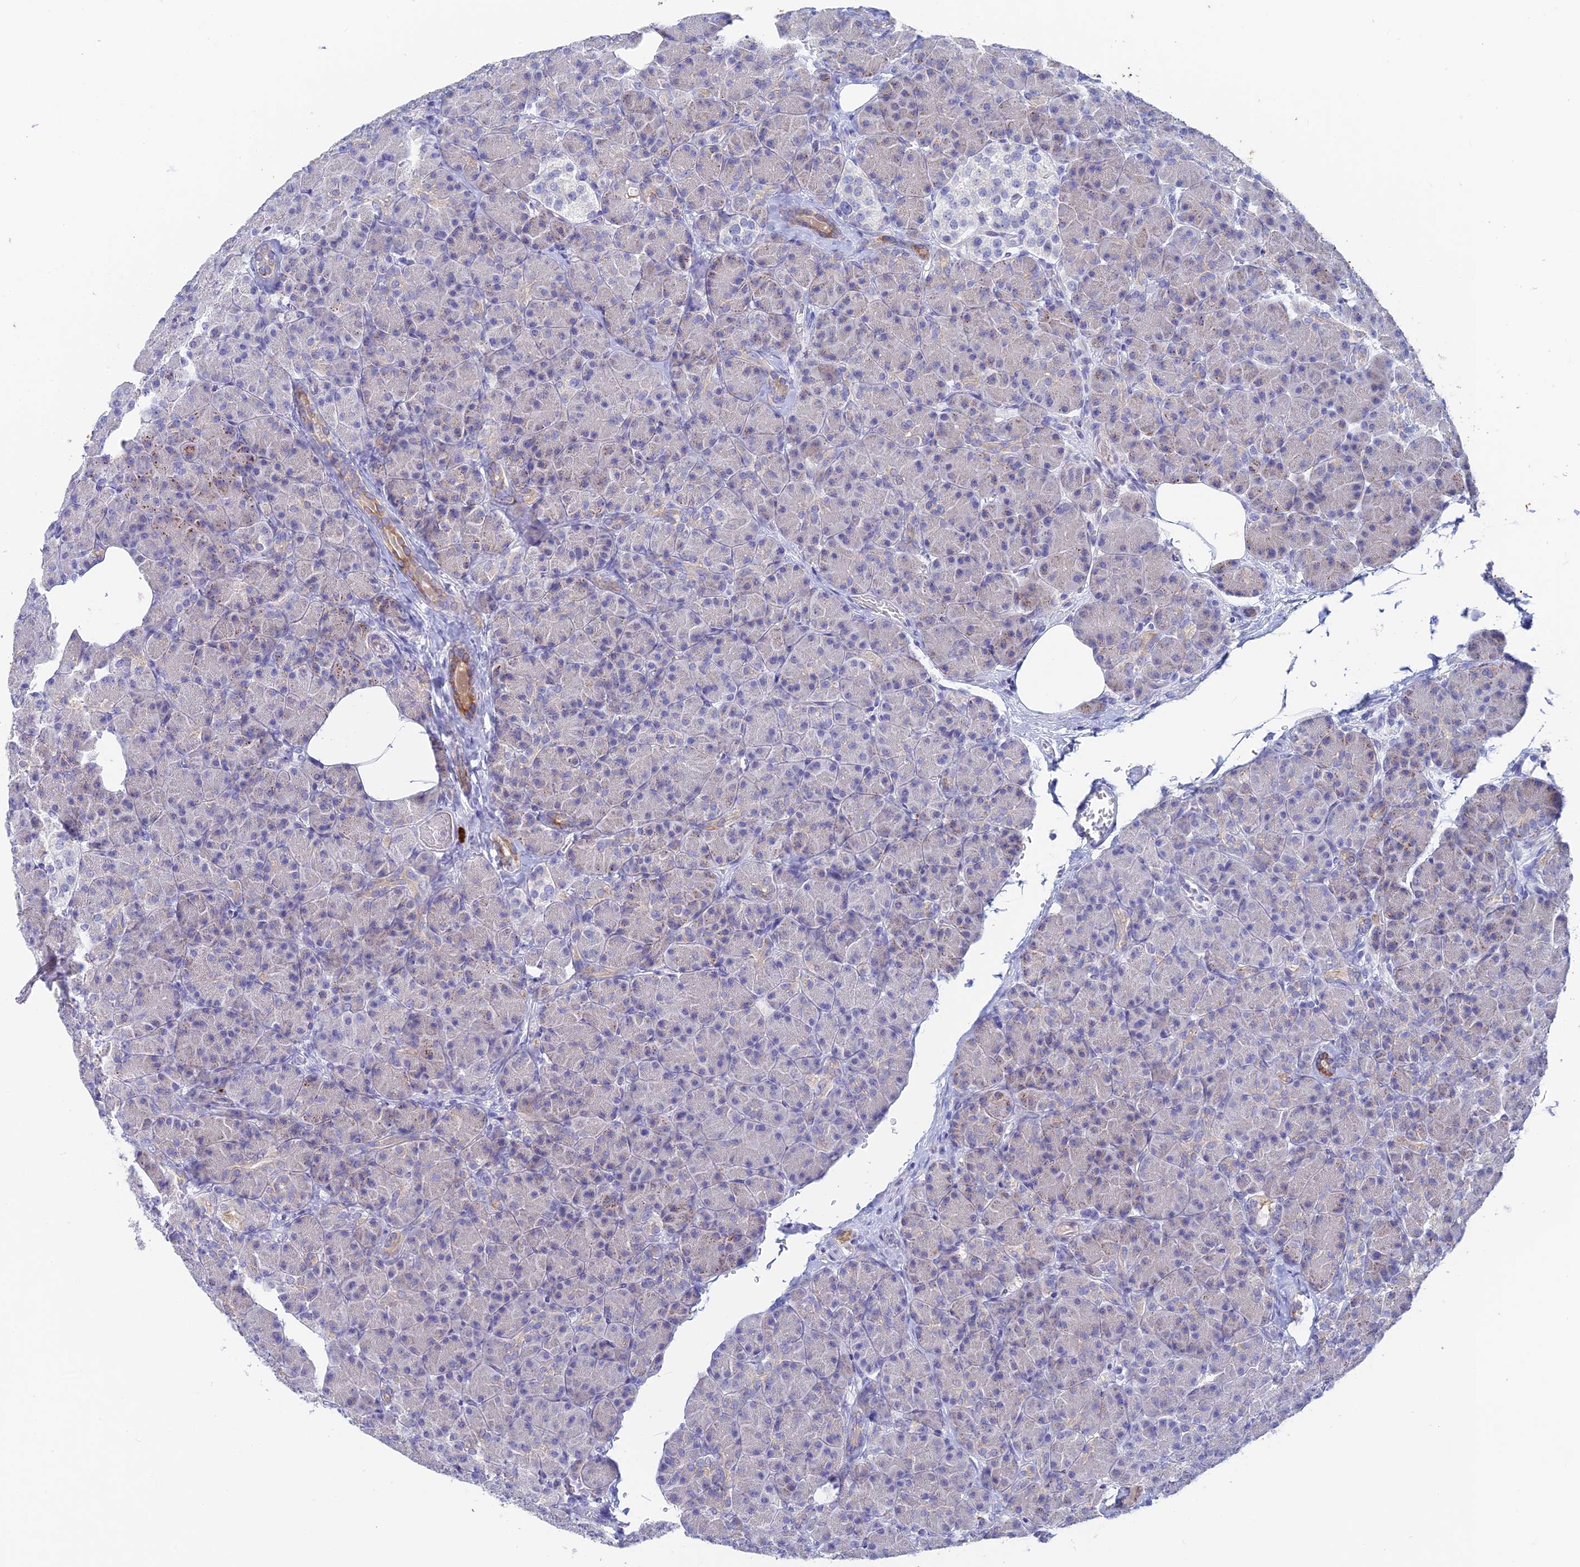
{"staining": {"intensity": "moderate", "quantity": "<25%", "location": "cytoplasmic/membranous"}, "tissue": "pancreas", "cell_type": "Exocrine glandular cells", "image_type": "normal", "snomed": [{"axis": "morphology", "description": "Normal tissue, NOS"}, {"axis": "topography", "description": "Pancreas"}], "caption": "The image reveals staining of benign pancreas, revealing moderate cytoplasmic/membranous protein staining (brown color) within exocrine glandular cells.", "gene": "CEP152", "patient": {"sex": "female", "age": 43}}